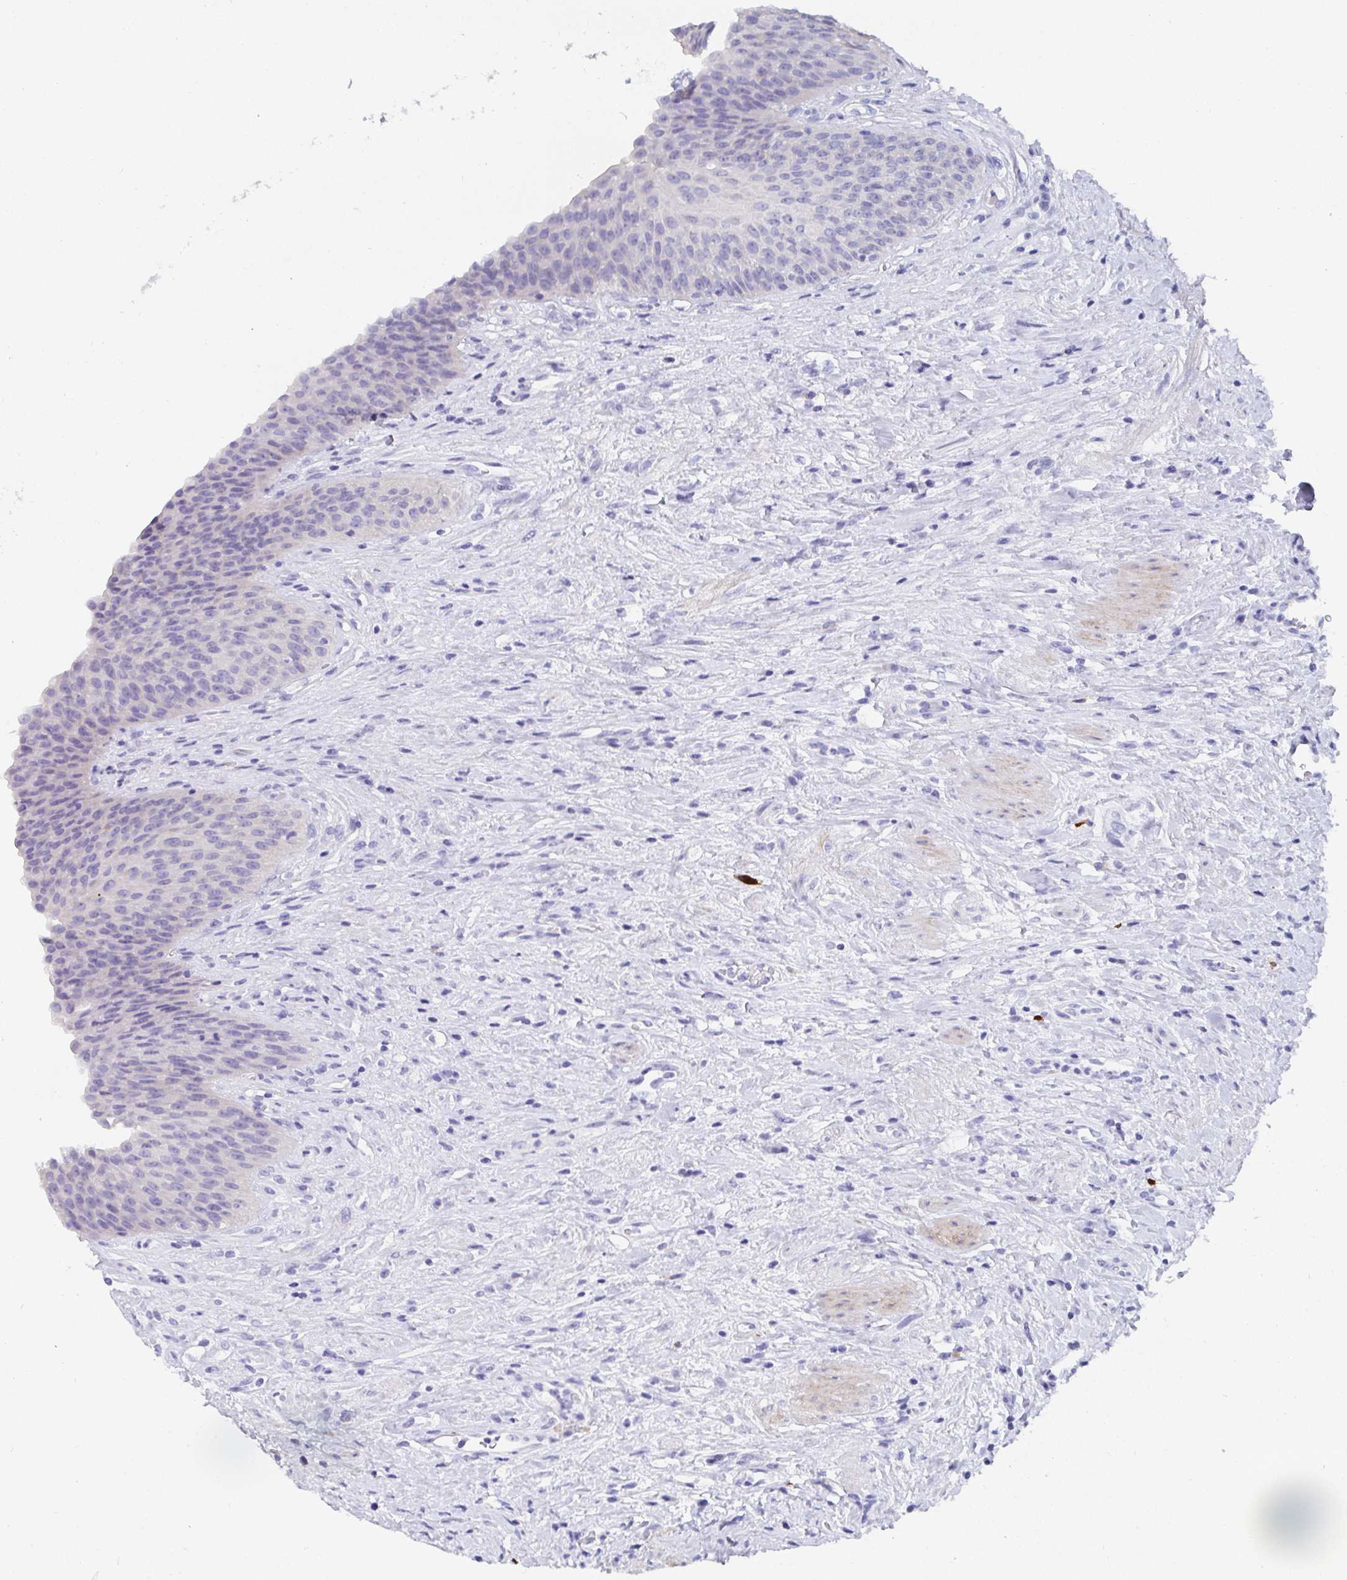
{"staining": {"intensity": "negative", "quantity": "none", "location": "none"}, "tissue": "urinary bladder", "cell_type": "Urothelial cells", "image_type": "normal", "snomed": [{"axis": "morphology", "description": "Normal tissue, NOS"}, {"axis": "topography", "description": "Urinary bladder"}], "caption": "IHC micrograph of normal urinary bladder stained for a protein (brown), which shows no expression in urothelial cells.", "gene": "GRIA1", "patient": {"sex": "female", "age": 56}}